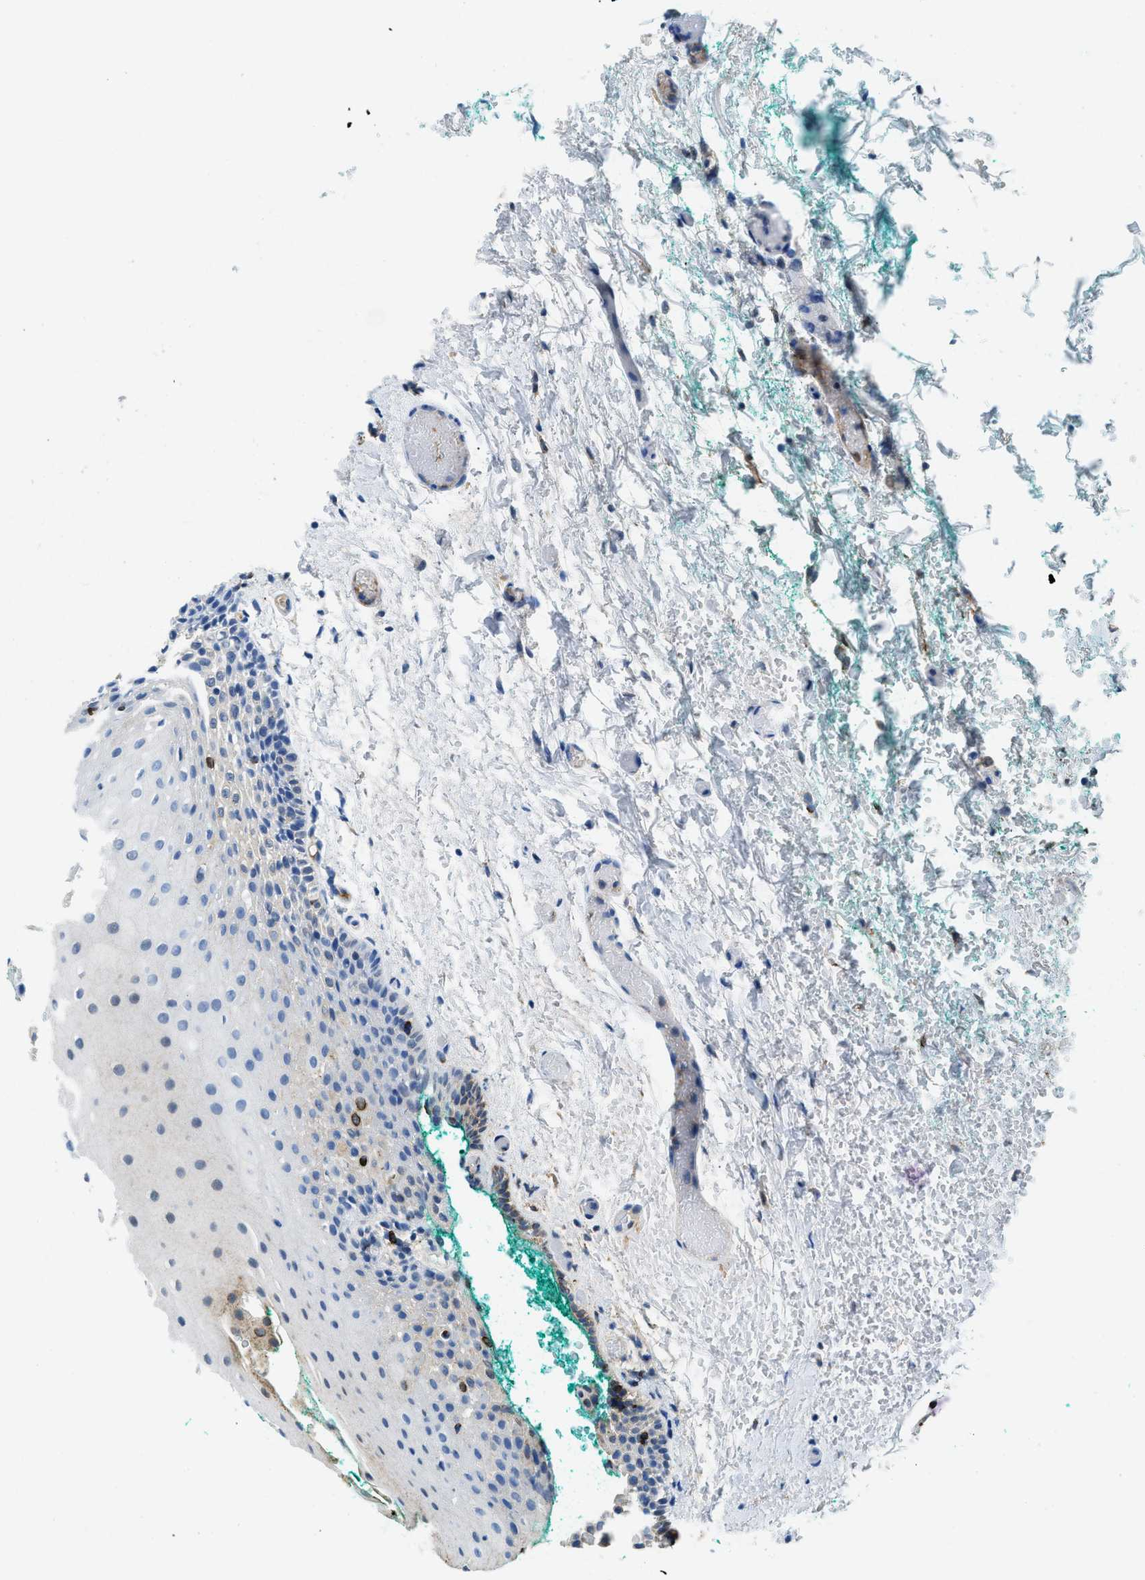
{"staining": {"intensity": "negative", "quantity": "none", "location": "none"}, "tissue": "oral mucosa", "cell_type": "Squamous epithelial cells", "image_type": "normal", "snomed": [{"axis": "morphology", "description": "Normal tissue, NOS"}, {"axis": "morphology", "description": "Squamous cell carcinoma, NOS"}, {"axis": "topography", "description": "Oral tissue"}, {"axis": "topography", "description": "Salivary gland"}, {"axis": "topography", "description": "Head-Neck"}], "caption": "Immunohistochemical staining of unremarkable human oral mucosa demonstrates no significant positivity in squamous epithelial cells. (DAB (3,3'-diaminobenzidine) IHC, high magnification).", "gene": "MBL2", "patient": {"sex": "female", "age": 62}}